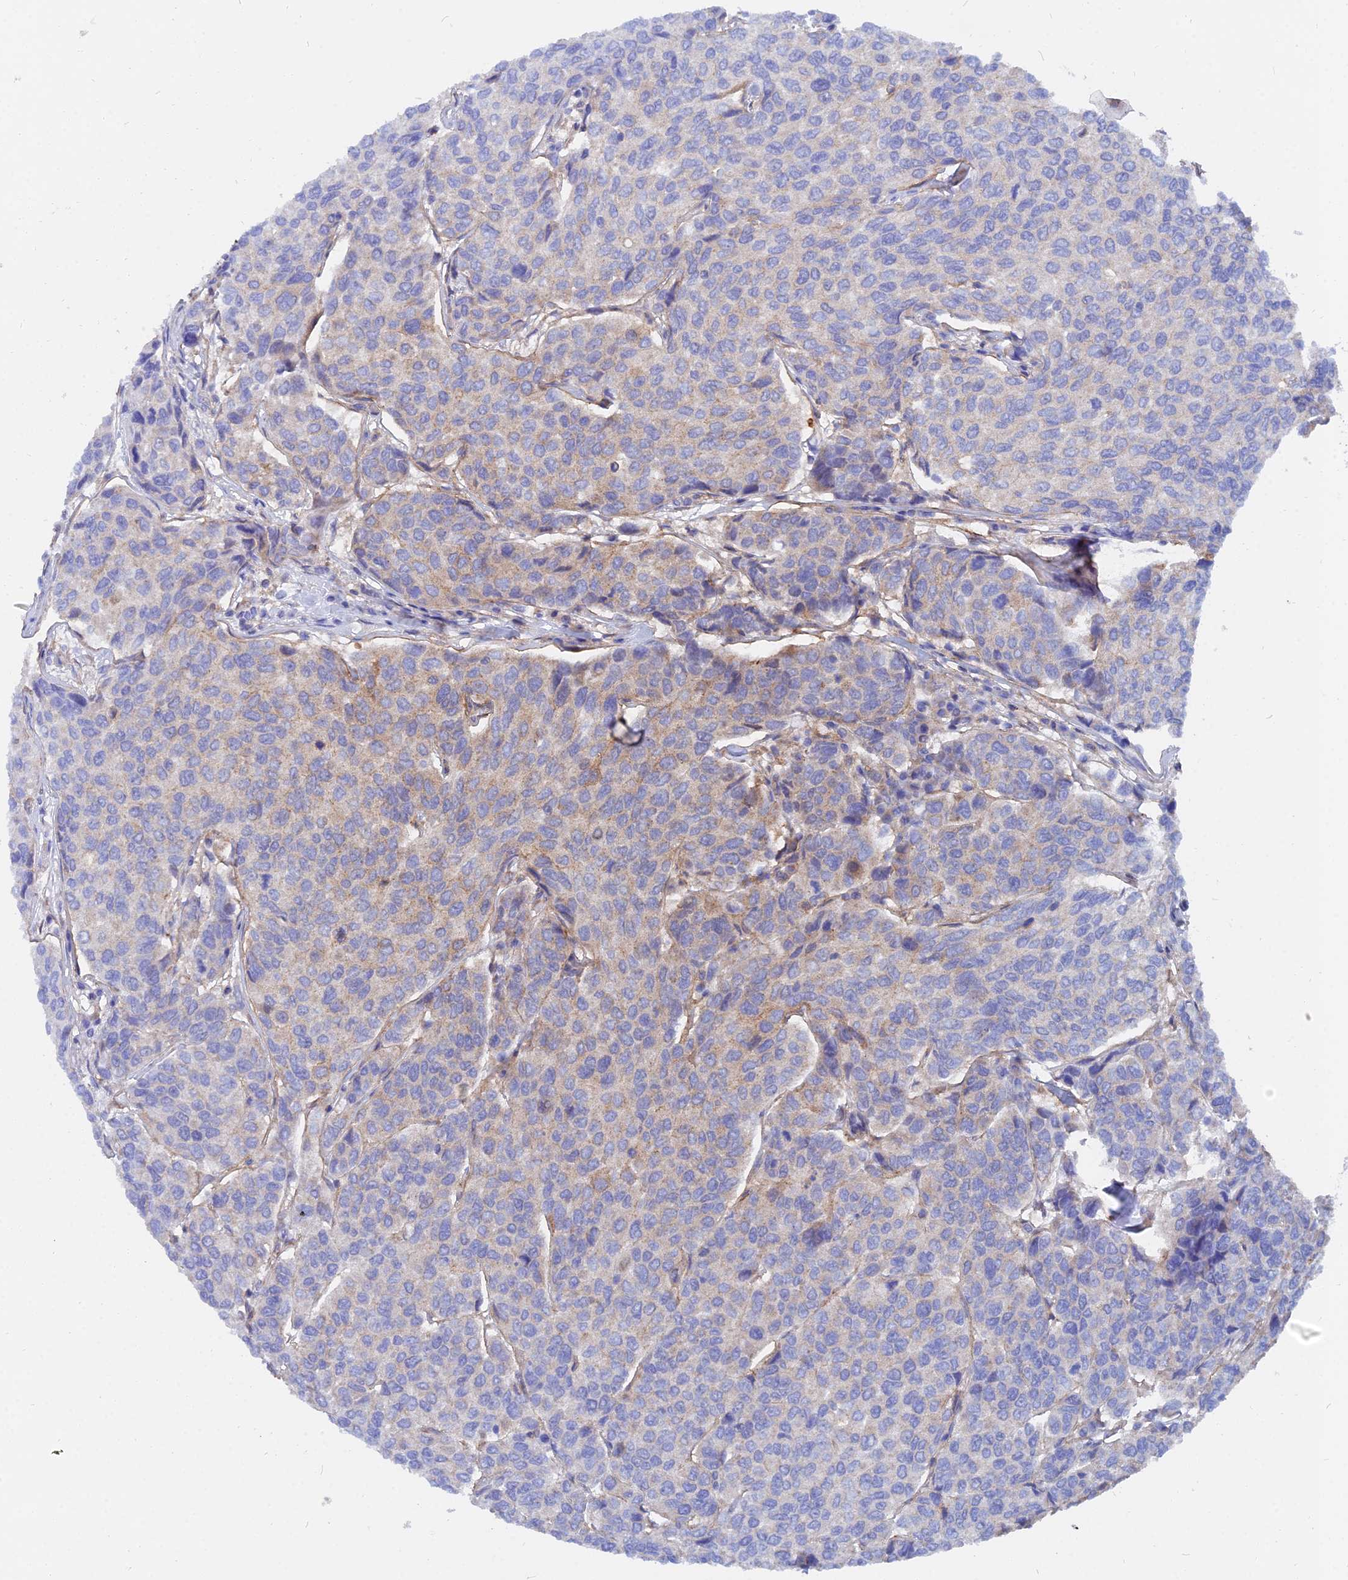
{"staining": {"intensity": "moderate", "quantity": "<25%", "location": "cytoplasmic/membranous"}, "tissue": "breast cancer", "cell_type": "Tumor cells", "image_type": "cancer", "snomed": [{"axis": "morphology", "description": "Duct carcinoma"}, {"axis": "topography", "description": "Breast"}], "caption": "Tumor cells display moderate cytoplasmic/membranous expression in about <25% of cells in breast cancer (intraductal carcinoma). Nuclei are stained in blue.", "gene": "TRIM43B", "patient": {"sex": "female", "age": 55}}